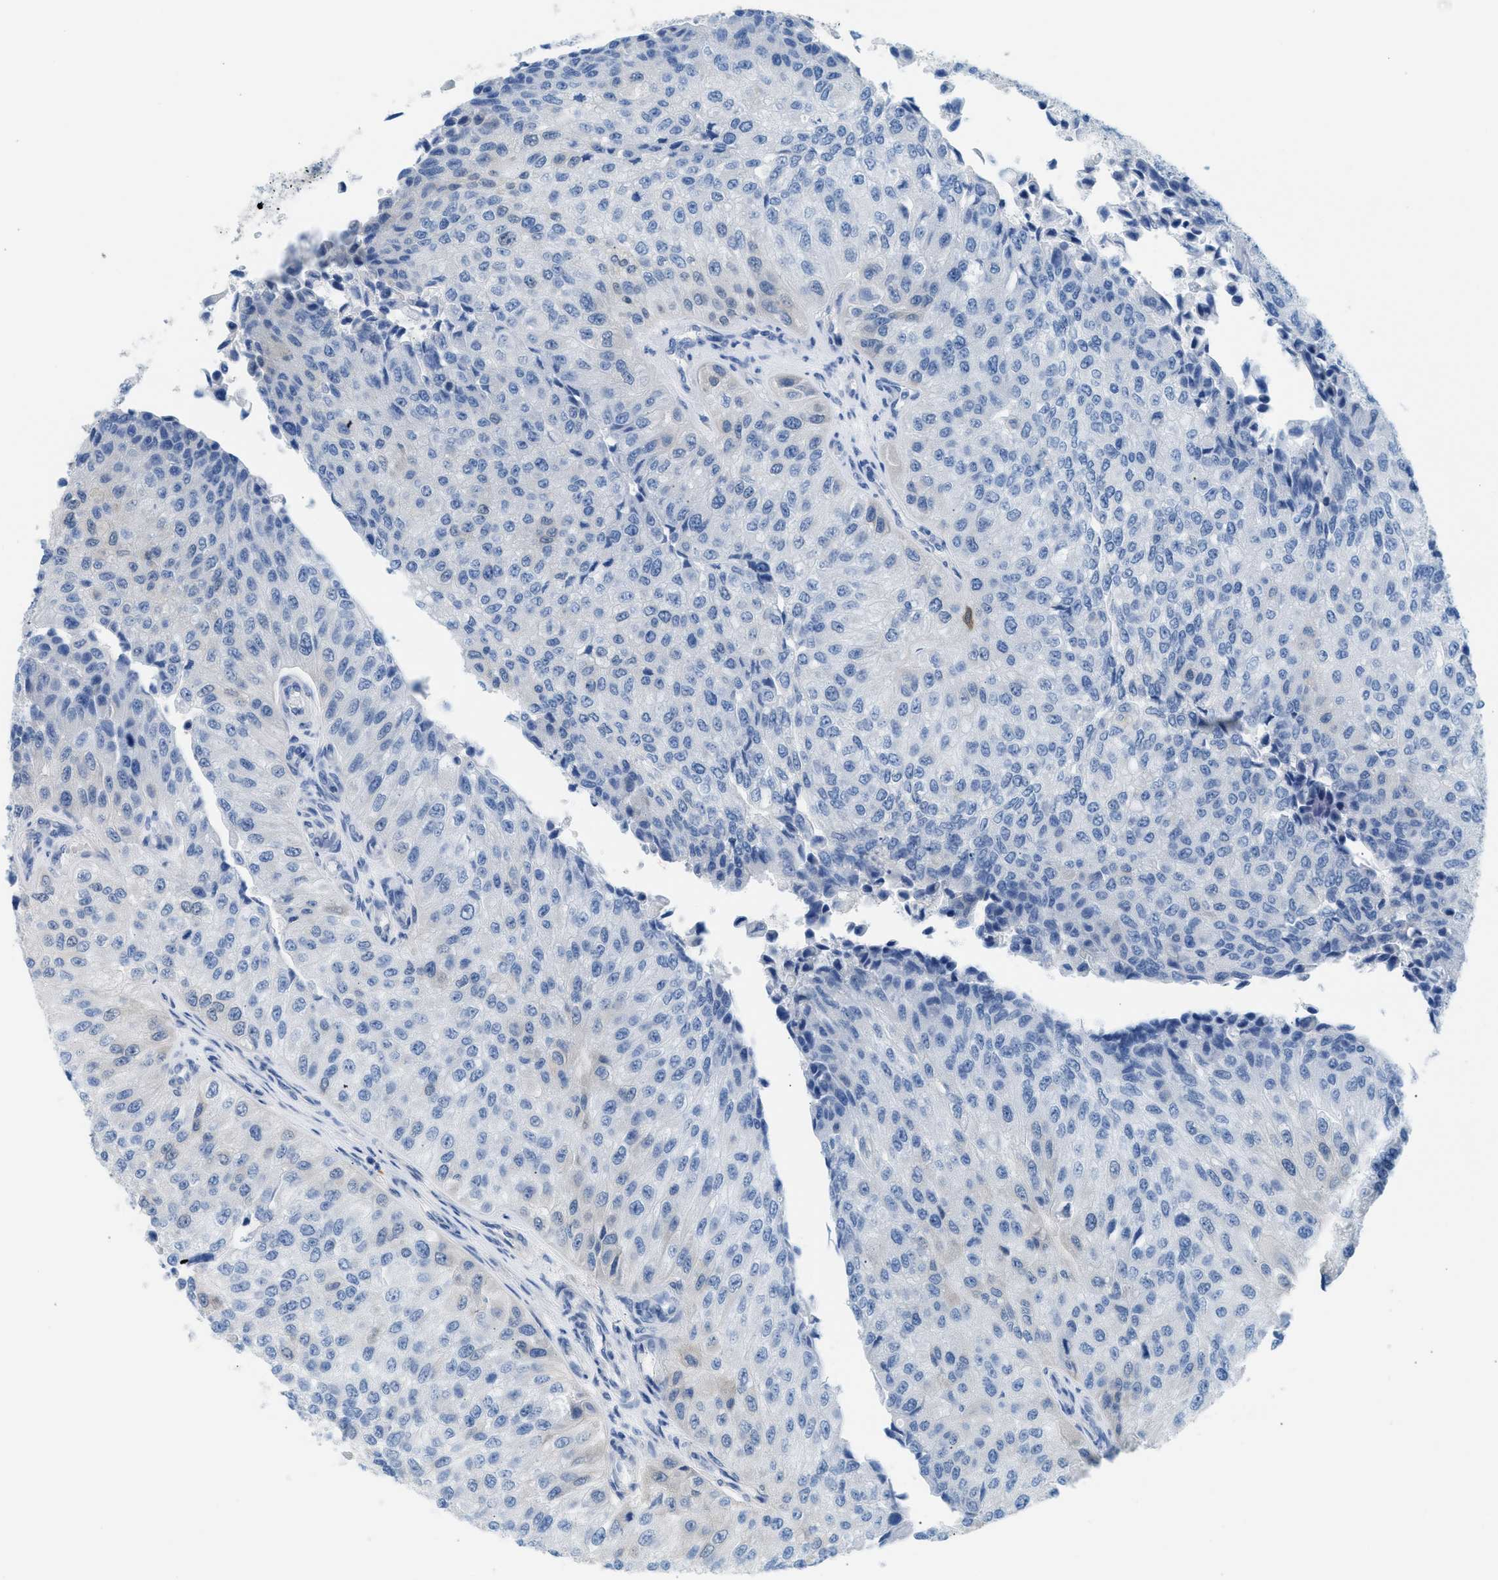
{"staining": {"intensity": "negative", "quantity": "none", "location": "none"}, "tissue": "urothelial cancer", "cell_type": "Tumor cells", "image_type": "cancer", "snomed": [{"axis": "morphology", "description": "Urothelial carcinoma, High grade"}, {"axis": "topography", "description": "Kidney"}, {"axis": "topography", "description": "Urinary bladder"}], "caption": "DAB immunohistochemical staining of human high-grade urothelial carcinoma displays no significant expression in tumor cells.", "gene": "SPAM1", "patient": {"sex": "male", "age": 77}}